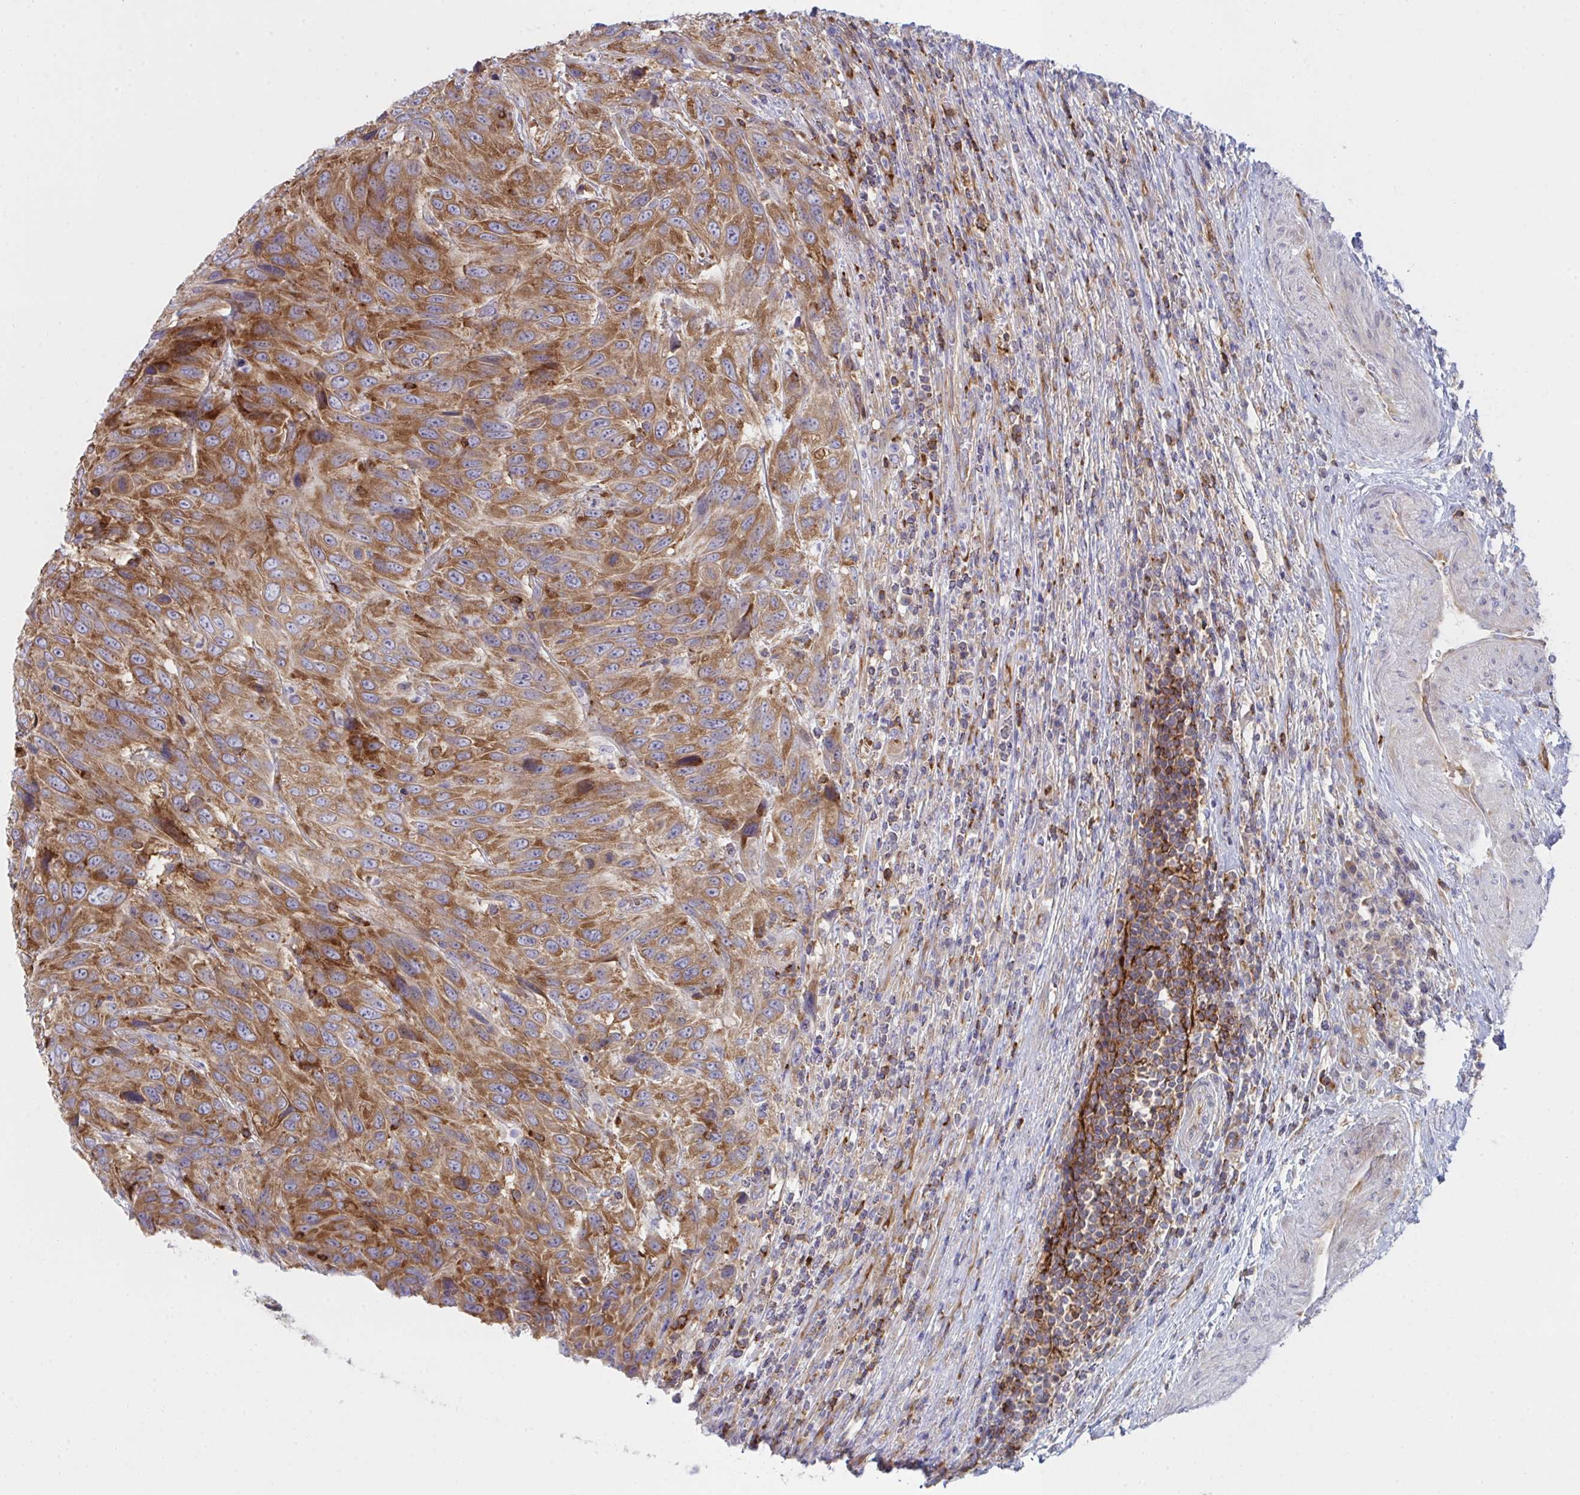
{"staining": {"intensity": "strong", "quantity": ">75%", "location": "cytoplasmic/membranous"}, "tissue": "urothelial cancer", "cell_type": "Tumor cells", "image_type": "cancer", "snomed": [{"axis": "morphology", "description": "Urothelial carcinoma, High grade"}, {"axis": "topography", "description": "Urinary bladder"}], "caption": "Immunohistochemistry histopathology image of neoplastic tissue: urothelial cancer stained using IHC displays high levels of strong protein expression localized specifically in the cytoplasmic/membranous of tumor cells, appearing as a cytoplasmic/membranous brown color.", "gene": "WNK1", "patient": {"sex": "female", "age": 70}}